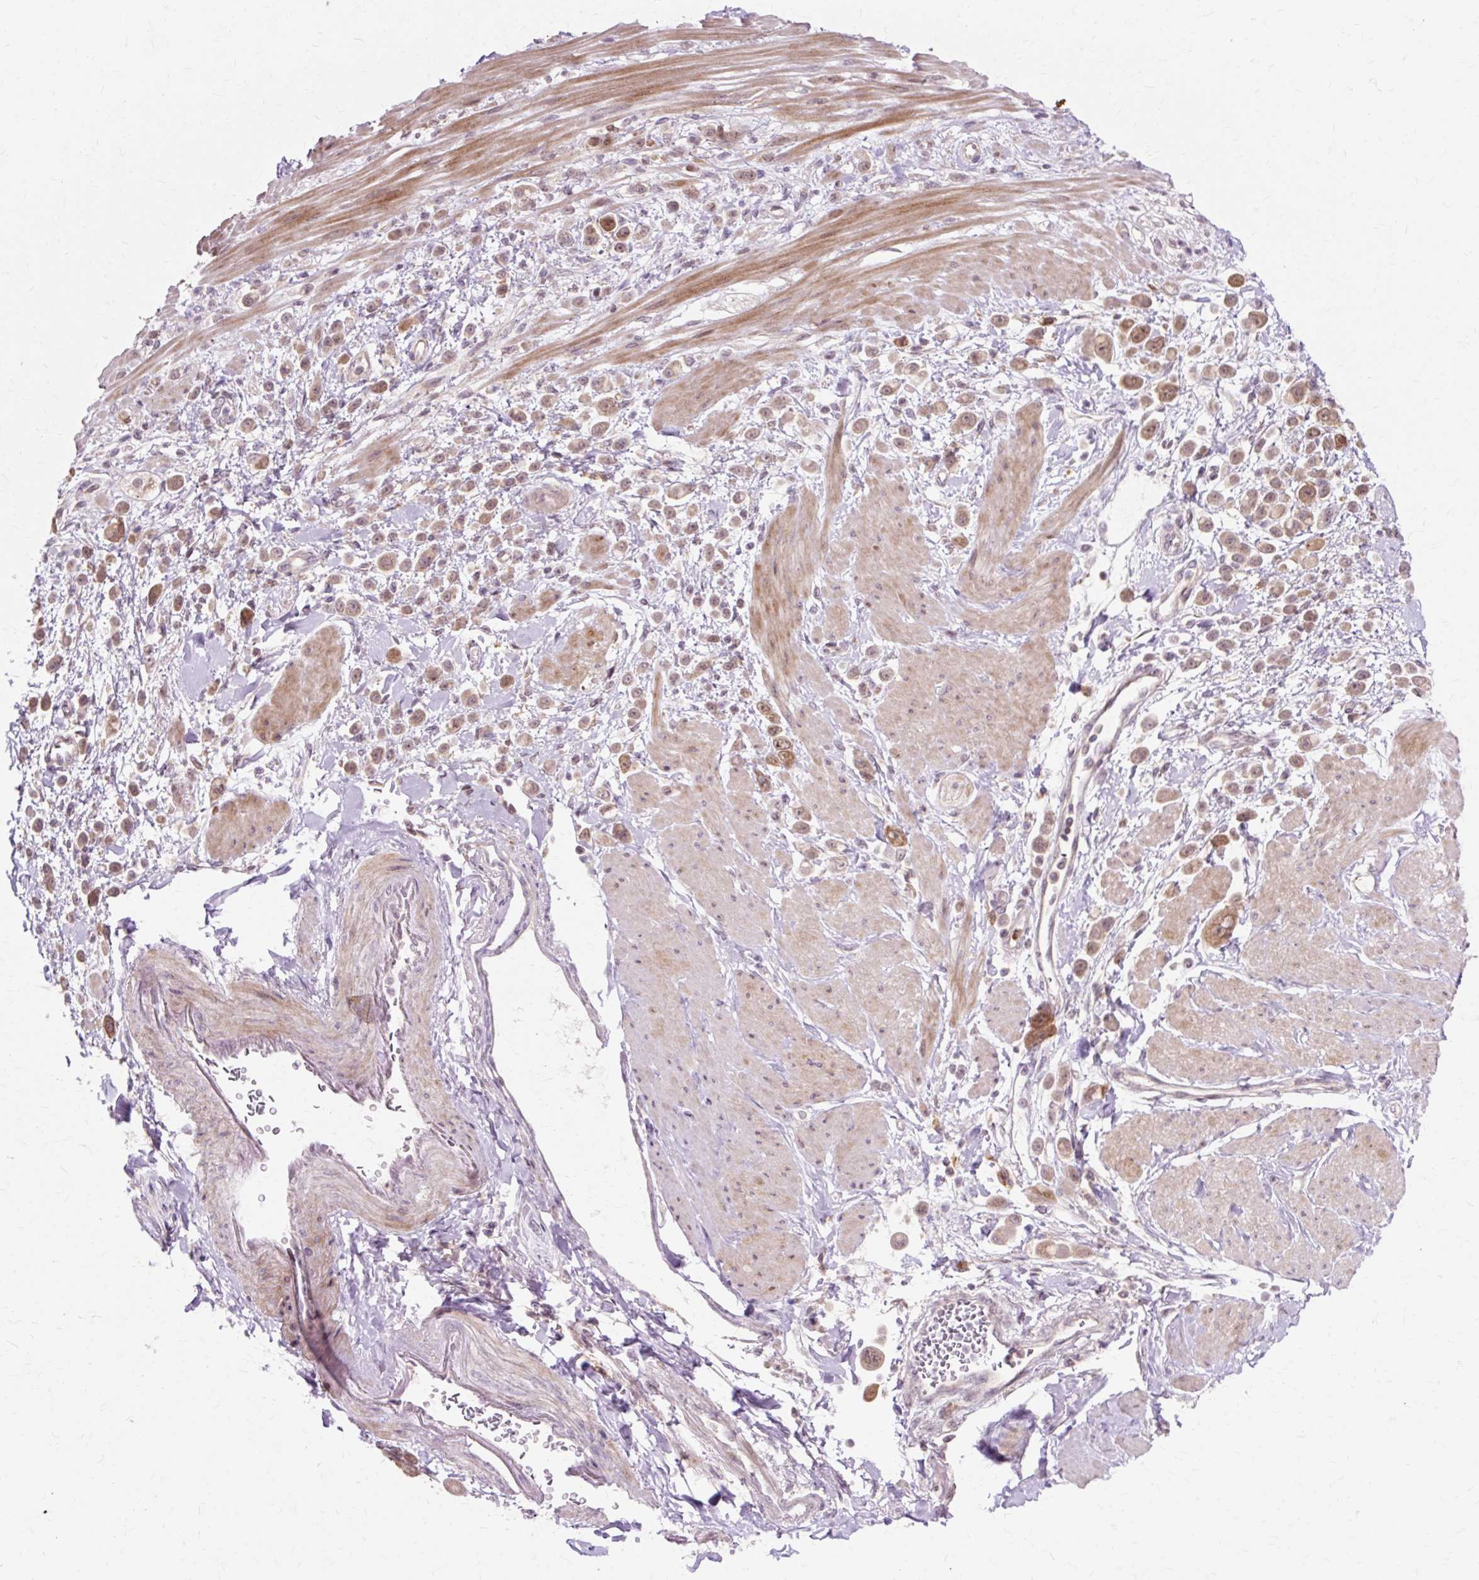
{"staining": {"intensity": "moderate", "quantity": ">75%", "location": "cytoplasmic/membranous,nuclear"}, "tissue": "pancreatic cancer", "cell_type": "Tumor cells", "image_type": "cancer", "snomed": [{"axis": "morphology", "description": "Normal tissue, NOS"}, {"axis": "morphology", "description": "Adenocarcinoma, NOS"}, {"axis": "topography", "description": "Pancreas"}], "caption": "This image exhibits IHC staining of pancreatic cancer (adenocarcinoma), with medium moderate cytoplasmic/membranous and nuclear staining in about >75% of tumor cells.", "gene": "GEMIN2", "patient": {"sex": "female", "age": 64}}